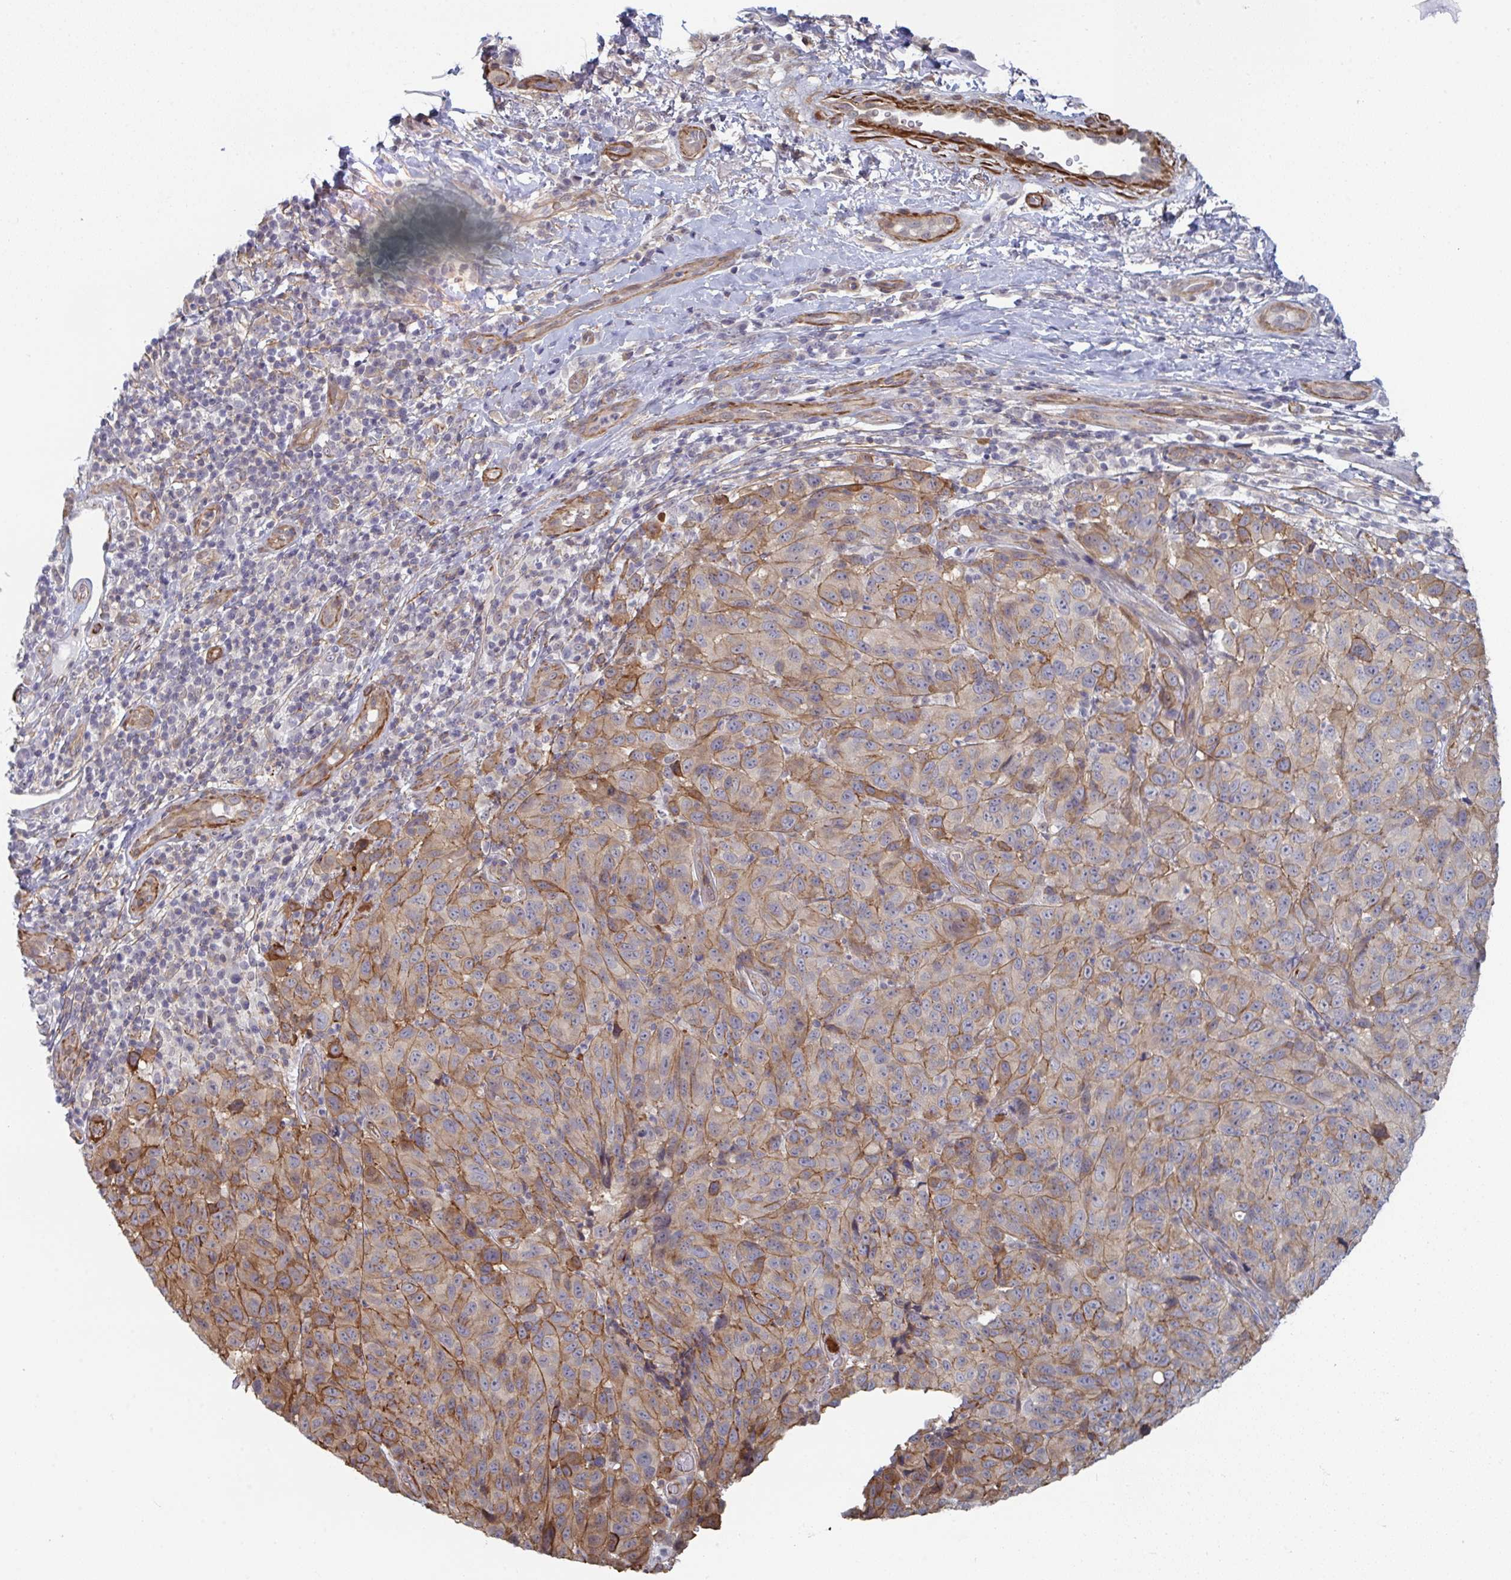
{"staining": {"intensity": "moderate", "quantity": ">75%", "location": "cytoplasmic/membranous"}, "tissue": "melanoma", "cell_type": "Tumor cells", "image_type": "cancer", "snomed": [{"axis": "morphology", "description": "Malignant melanoma, NOS"}, {"axis": "topography", "description": "Skin"}], "caption": "An image of human melanoma stained for a protein shows moderate cytoplasmic/membranous brown staining in tumor cells. (Stains: DAB (3,3'-diaminobenzidine) in brown, nuclei in blue, Microscopy: brightfield microscopy at high magnification).", "gene": "NEURL4", "patient": {"sex": "male", "age": 85}}